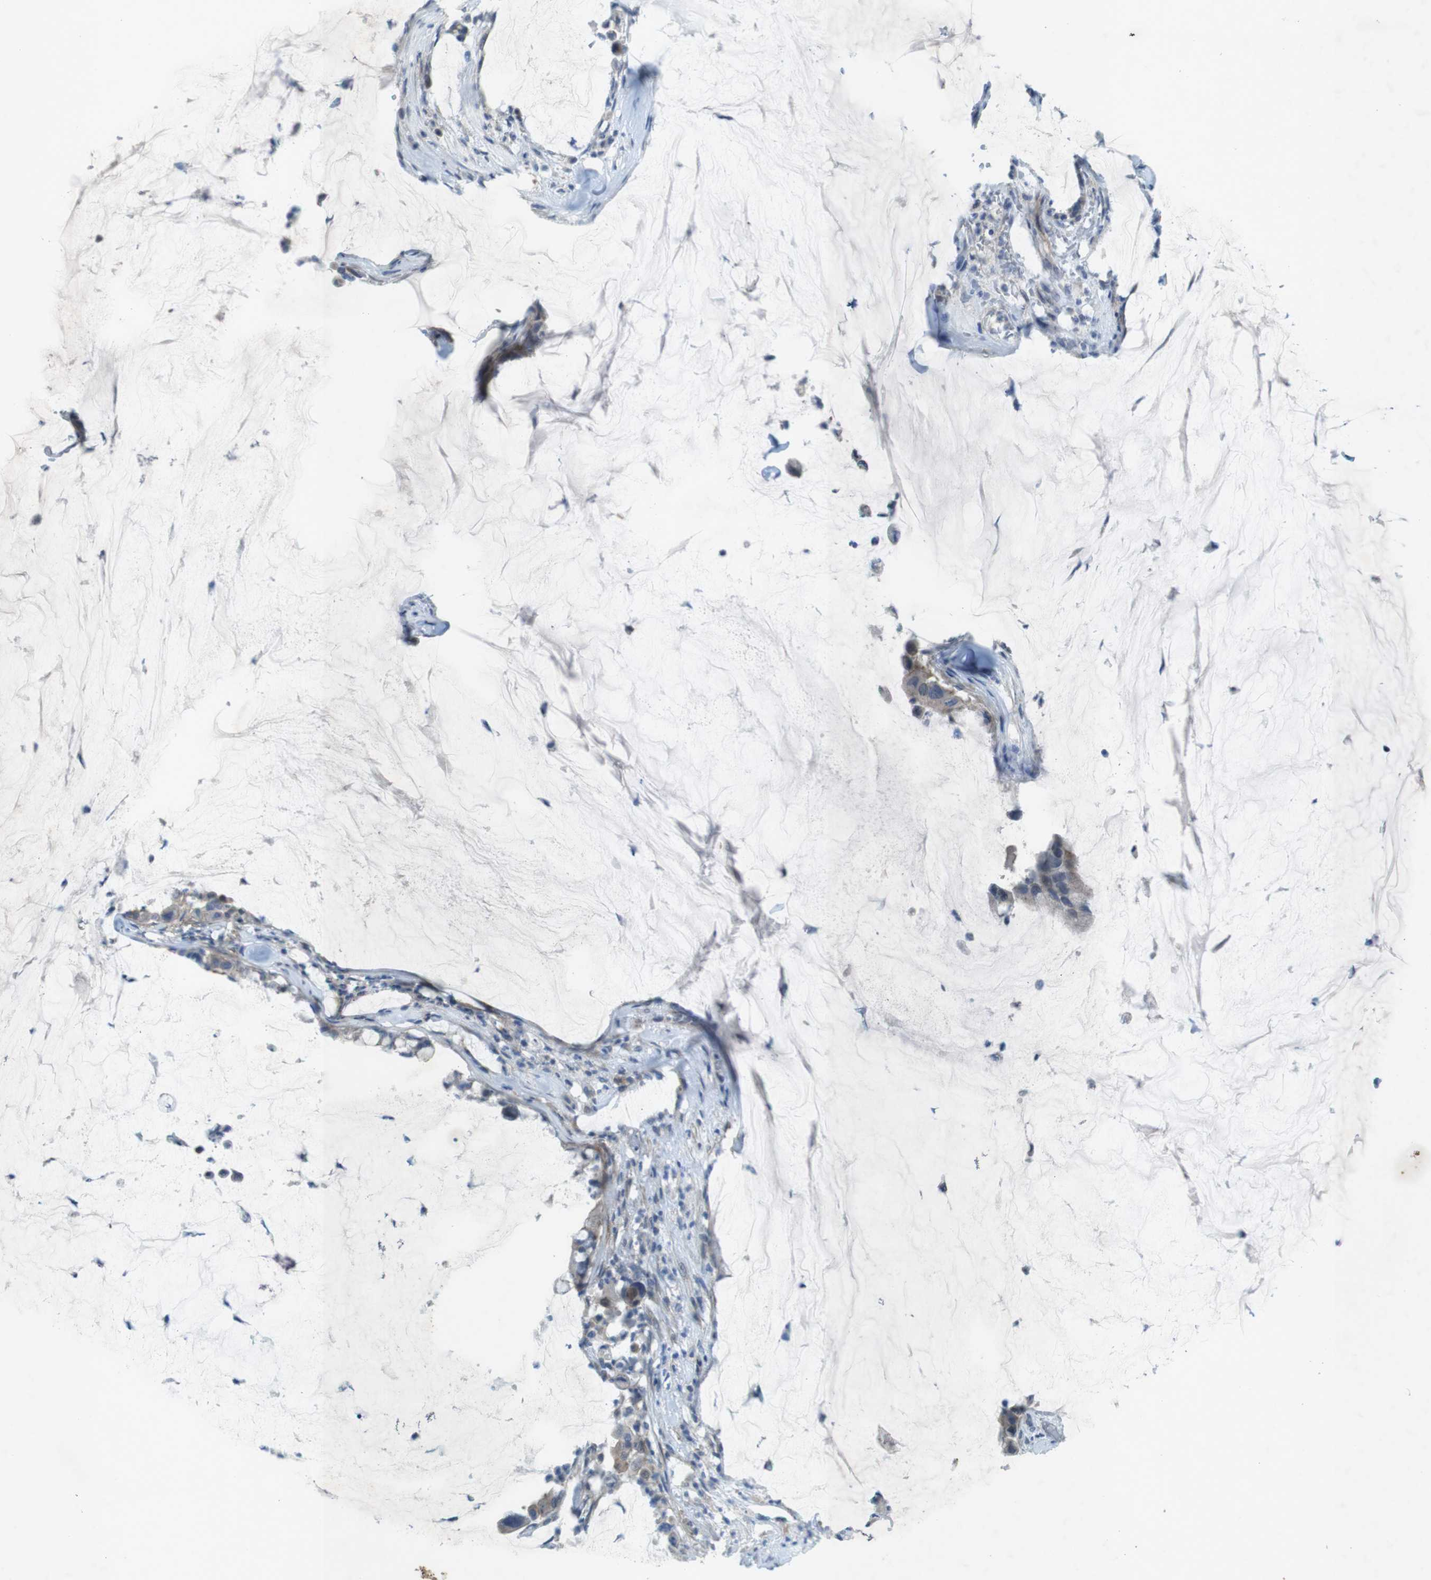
{"staining": {"intensity": "weak", "quantity": ">75%", "location": "cytoplasmic/membranous"}, "tissue": "pancreatic cancer", "cell_type": "Tumor cells", "image_type": "cancer", "snomed": [{"axis": "morphology", "description": "Adenocarcinoma, NOS"}, {"axis": "topography", "description": "Pancreas"}], "caption": "Weak cytoplasmic/membranous protein positivity is seen in about >75% of tumor cells in pancreatic adenocarcinoma. (Stains: DAB in brown, nuclei in blue, Microscopy: brightfield microscopy at high magnification).", "gene": "TYW1", "patient": {"sex": "male", "age": 41}}